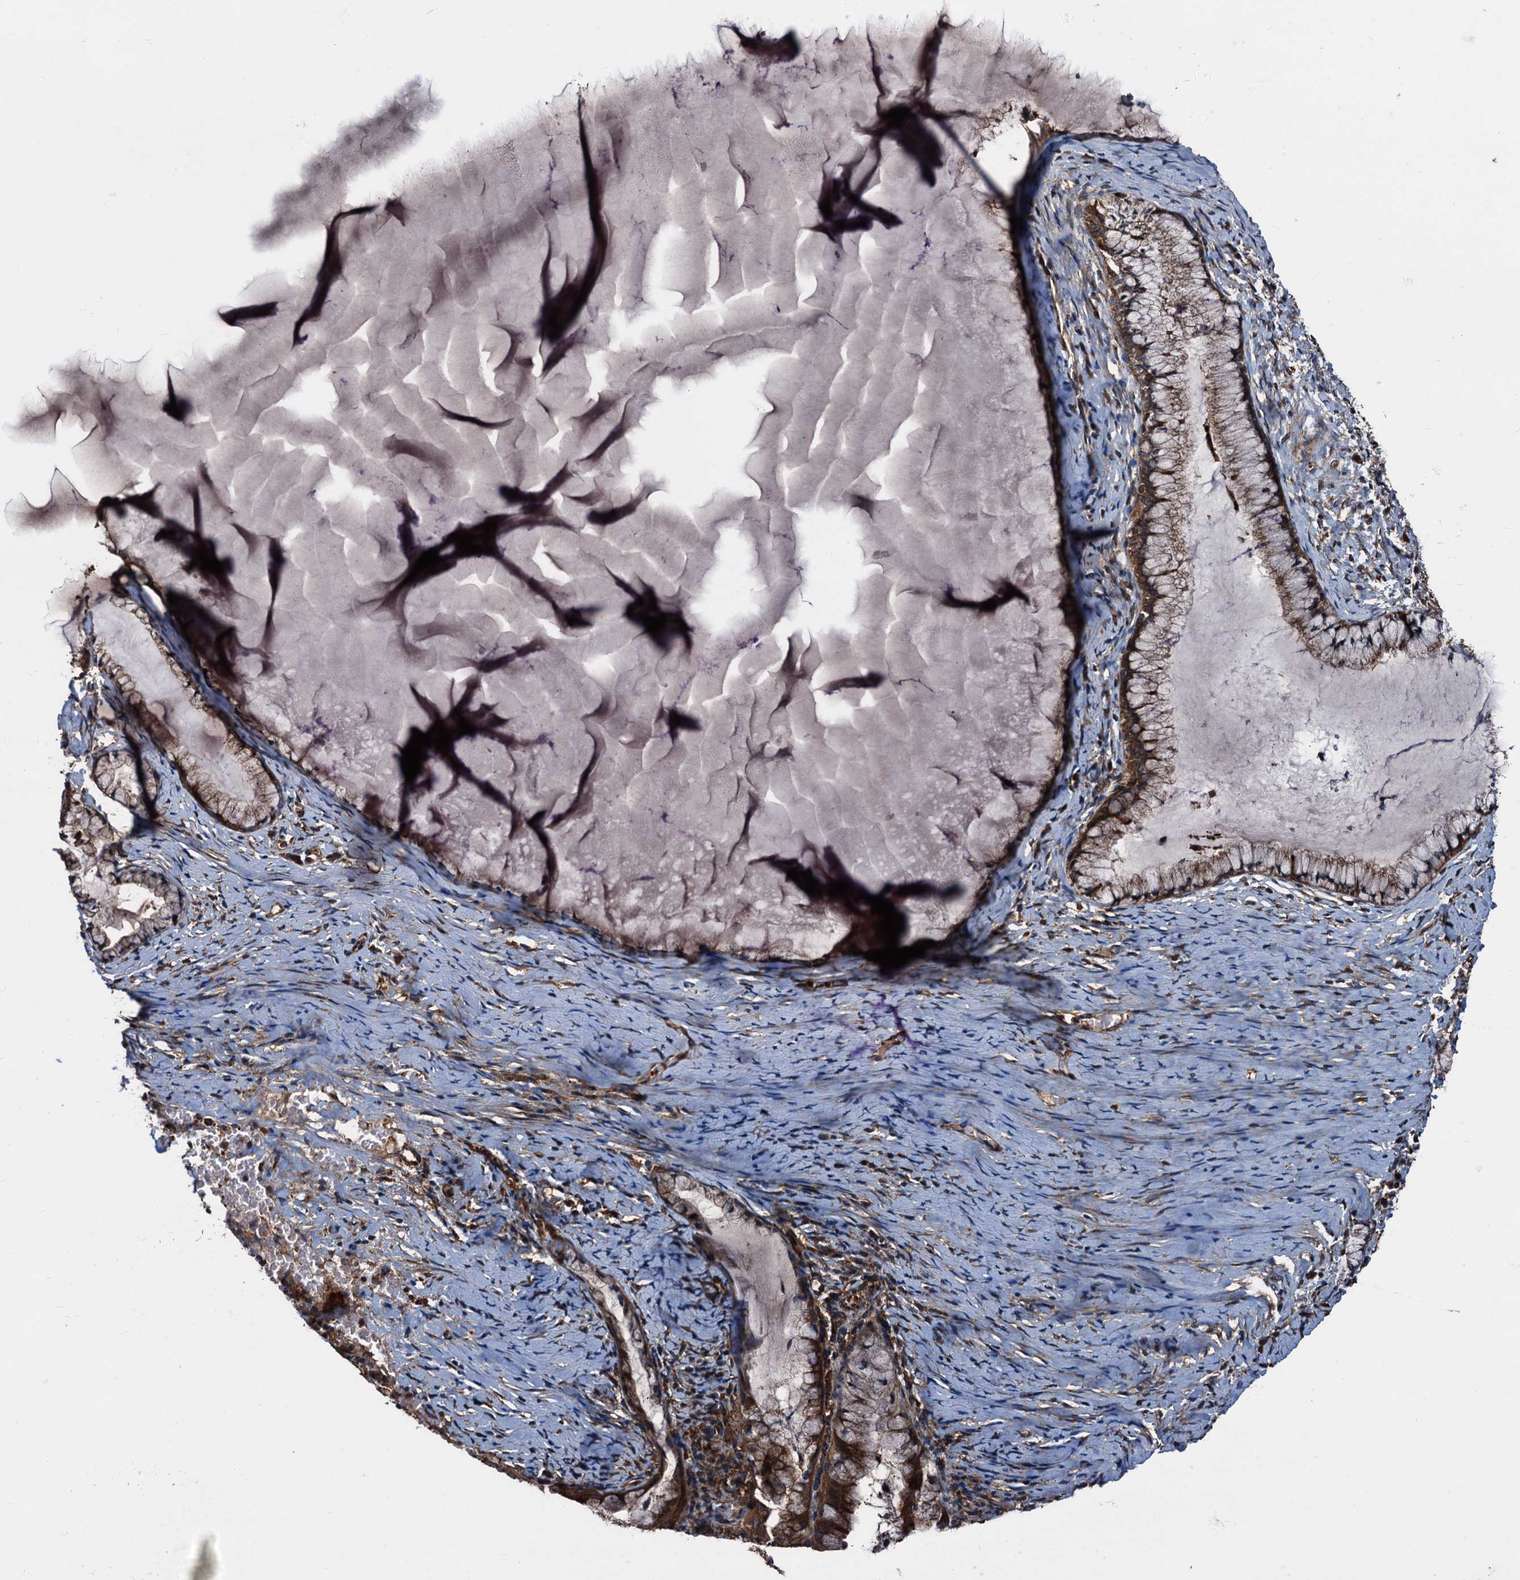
{"staining": {"intensity": "strong", "quantity": ">75%", "location": "cytoplasmic/membranous"}, "tissue": "cervix", "cell_type": "Glandular cells", "image_type": "normal", "snomed": [{"axis": "morphology", "description": "Normal tissue, NOS"}, {"axis": "topography", "description": "Cervix"}], "caption": "An image showing strong cytoplasmic/membranous staining in about >75% of glandular cells in unremarkable cervix, as visualized by brown immunohistochemical staining.", "gene": "PEX5", "patient": {"sex": "female", "age": 42}}